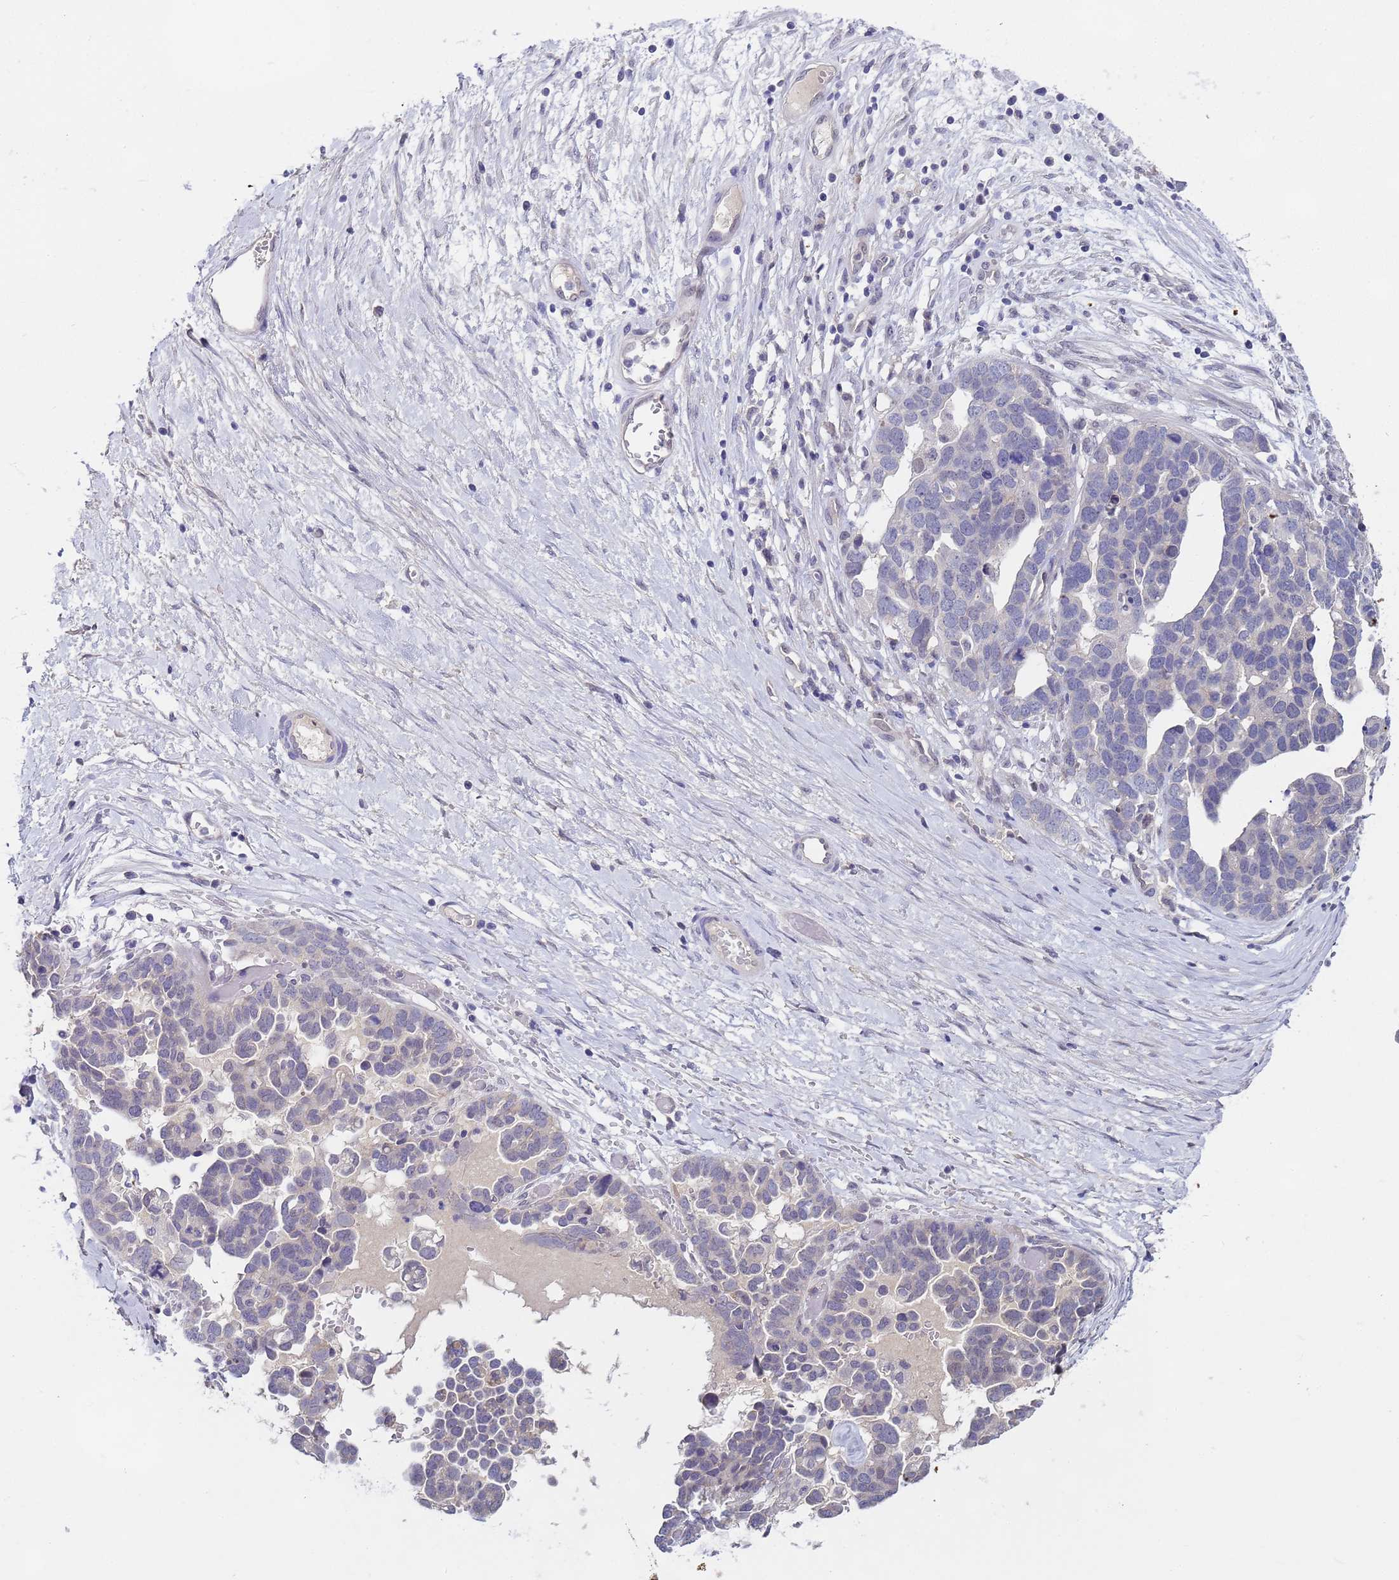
{"staining": {"intensity": "negative", "quantity": "none", "location": "none"}, "tissue": "ovarian cancer", "cell_type": "Tumor cells", "image_type": "cancer", "snomed": [{"axis": "morphology", "description": "Cystadenocarcinoma, serous, NOS"}, {"axis": "topography", "description": "Ovary"}], "caption": "Immunohistochemical staining of ovarian serous cystadenocarcinoma demonstrates no significant staining in tumor cells. The staining was performed using DAB (3,3'-diaminobenzidine) to visualize the protein expression in brown, while the nuclei were stained in blue with hematoxylin (Magnification: 20x).", "gene": "TRMT10A", "patient": {"sex": "female", "age": 54}}